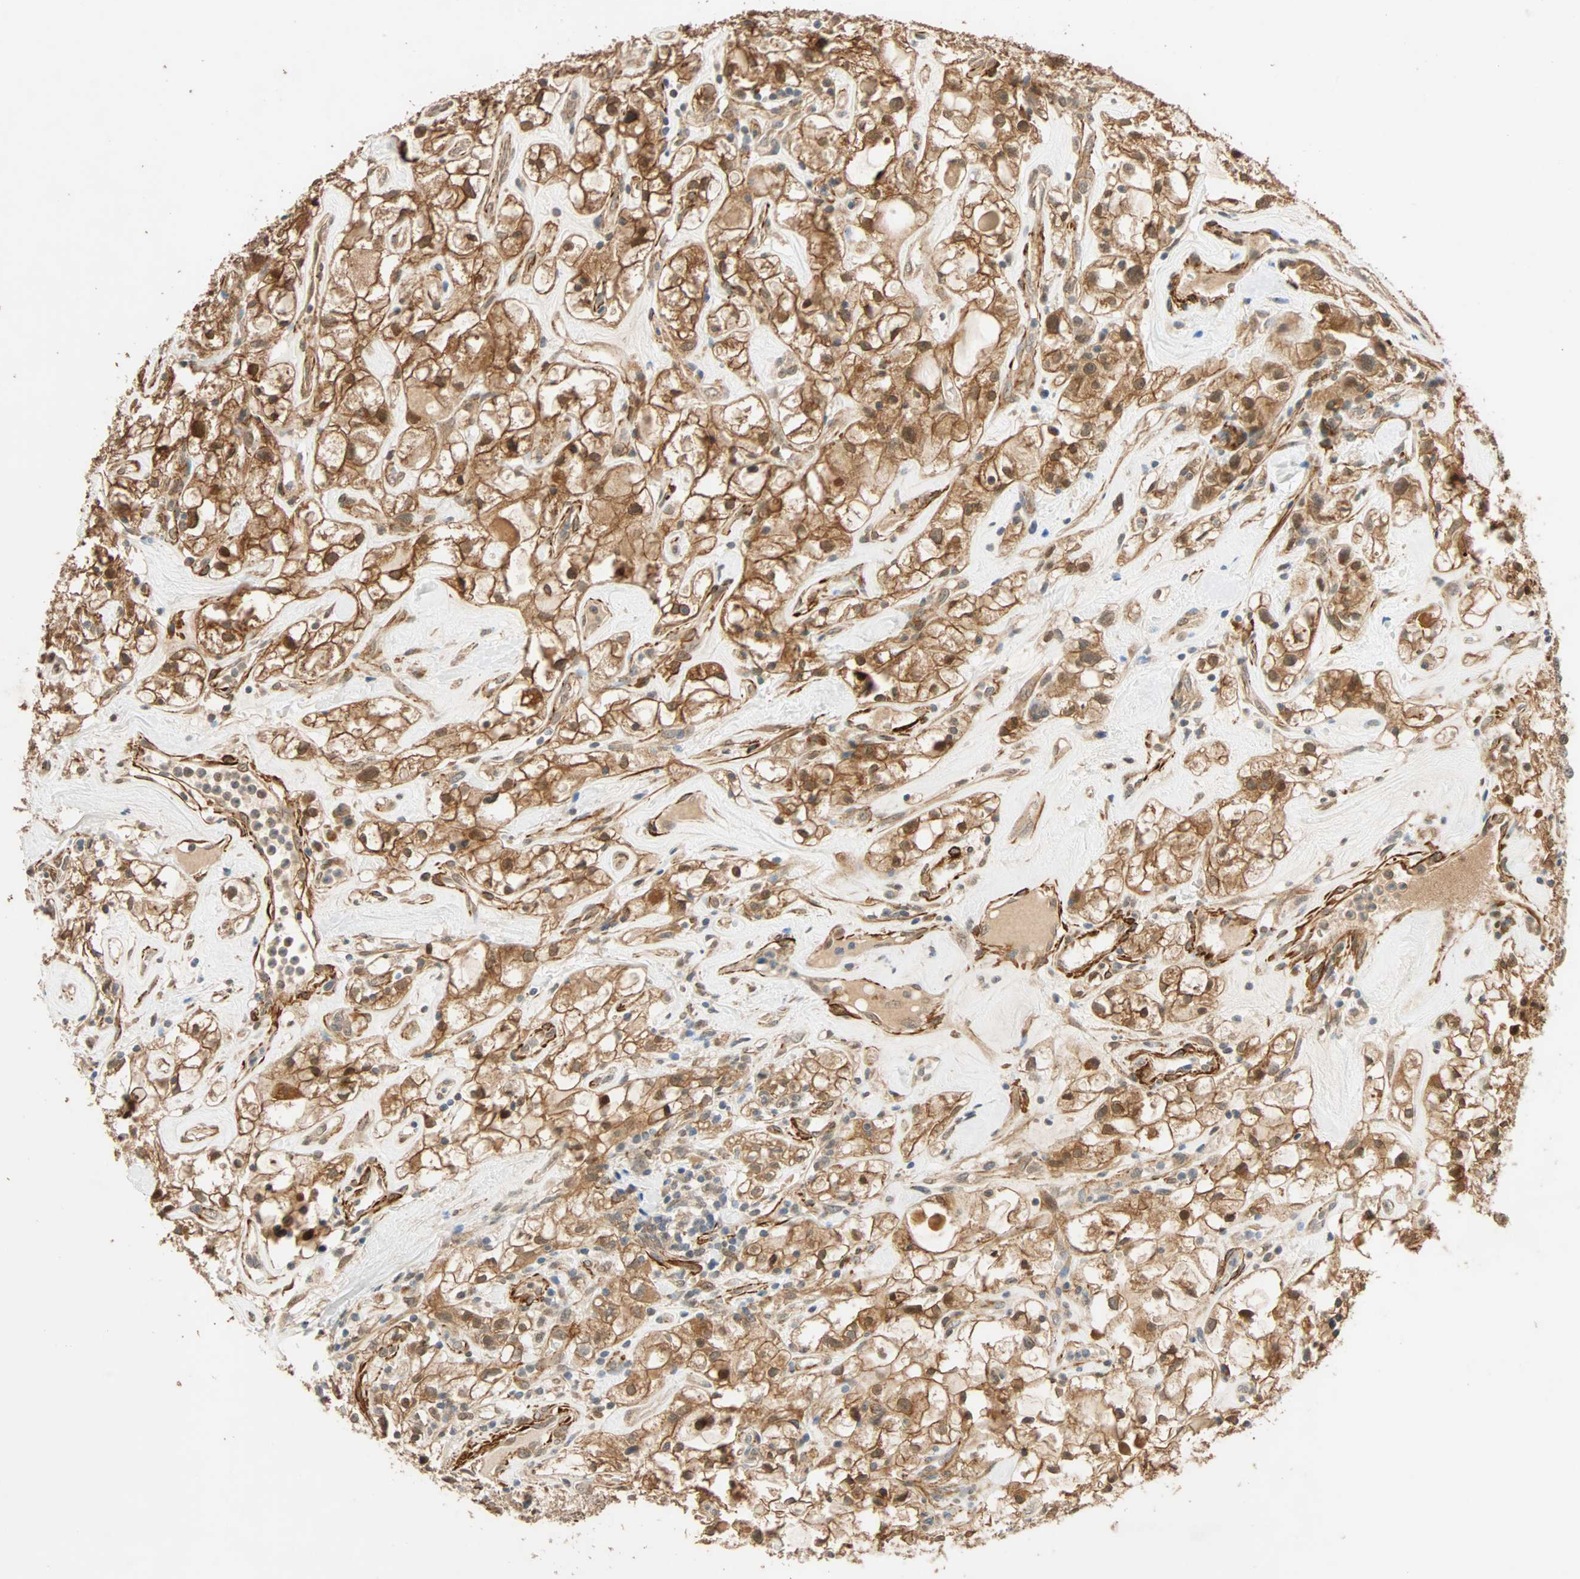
{"staining": {"intensity": "moderate", "quantity": ">75%", "location": "cytoplasmic/membranous,nuclear"}, "tissue": "renal cancer", "cell_type": "Tumor cells", "image_type": "cancer", "snomed": [{"axis": "morphology", "description": "Adenocarcinoma, NOS"}, {"axis": "topography", "description": "Kidney"}], "caption": "This image exhibits renal cancer stained with immunohistochemistry (IHC) to label a protein in brown. The cytoplasmic/membranous and nuclear of tumor cells show moderate positivity for the protein. Nuclei are counter-stained blue.", "gene": "QSER1", "patient": {"sex": "female", "age": 60}}